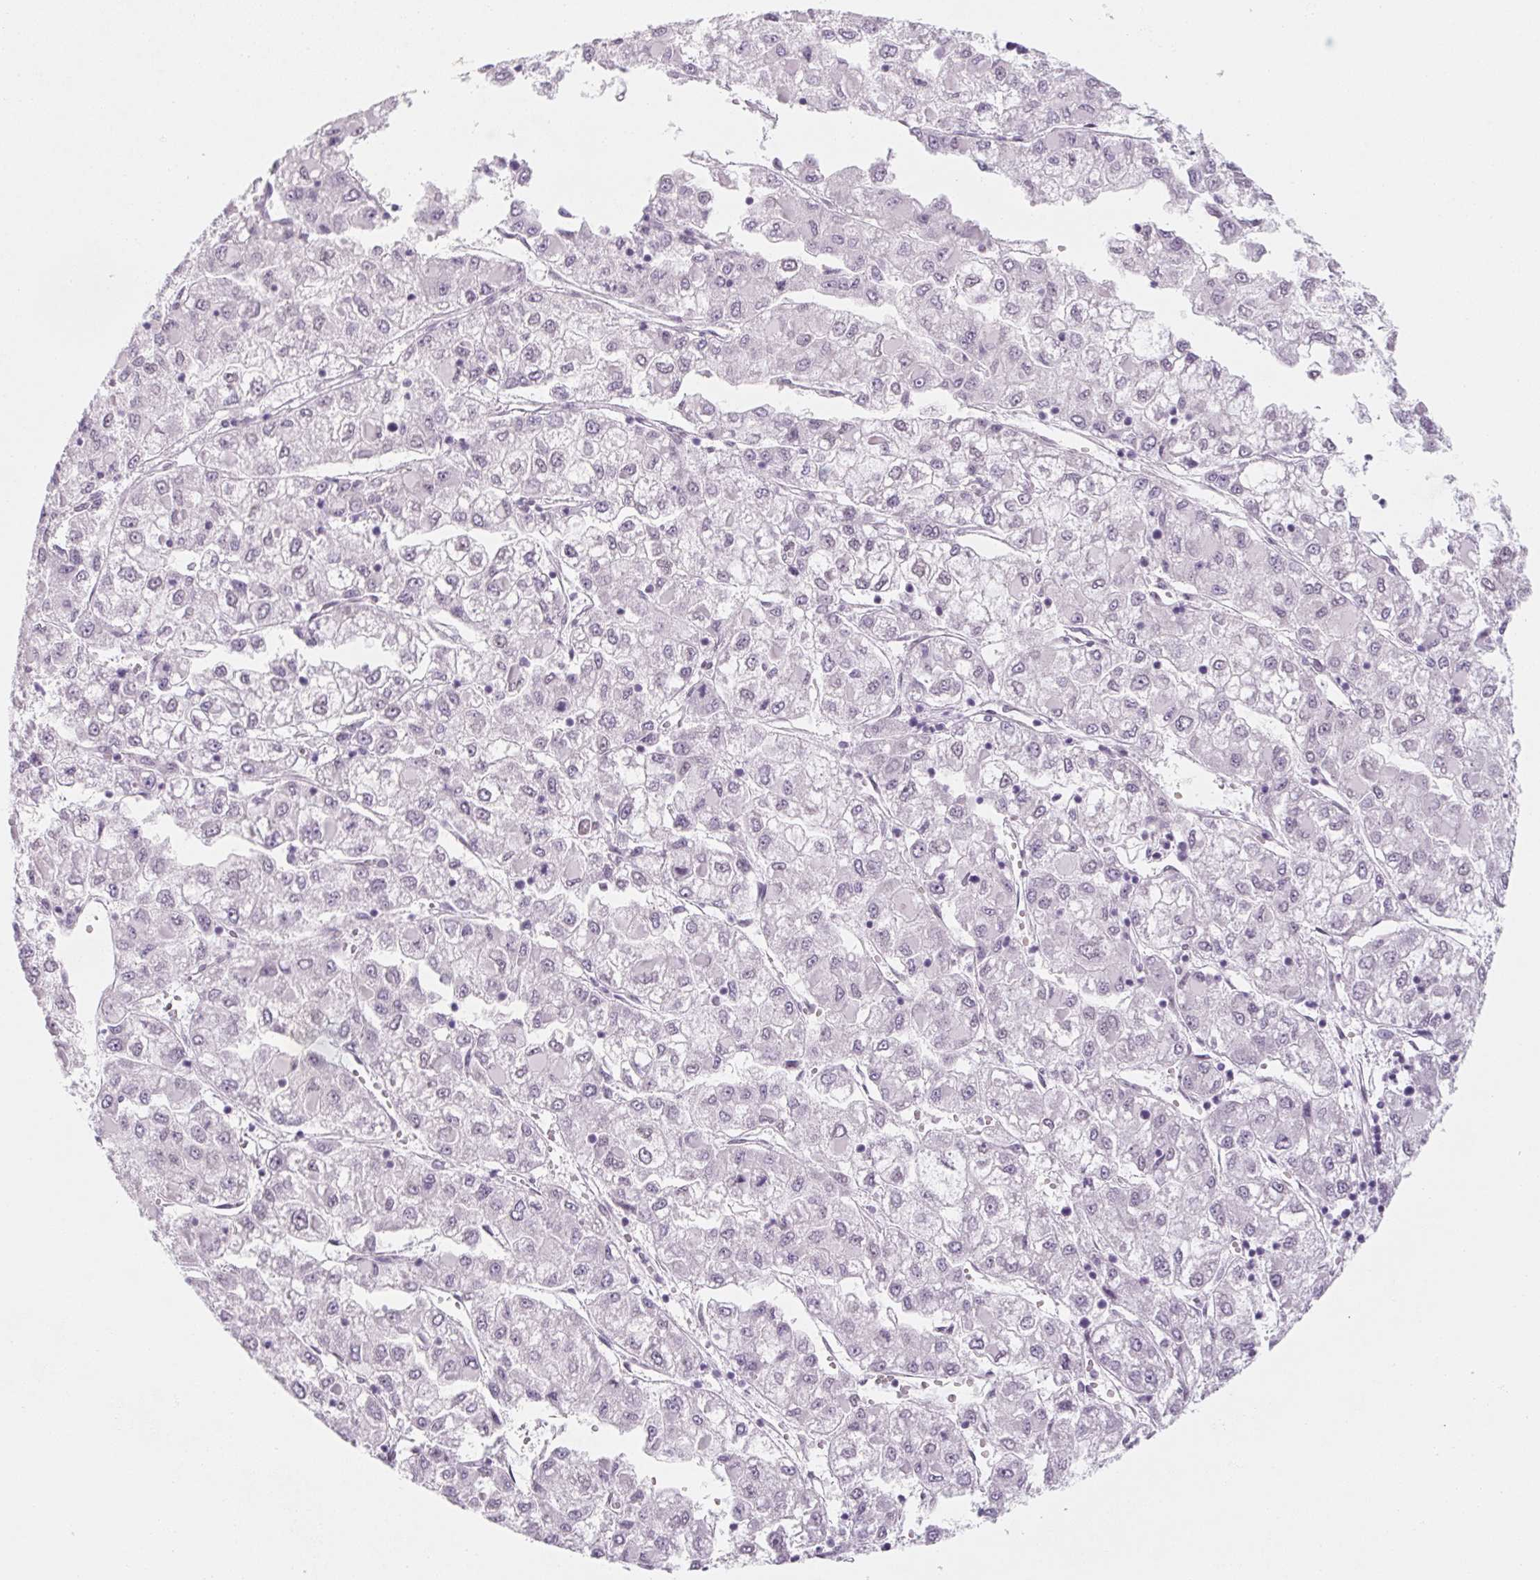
{"staining": {"intensity": "negative", "quantity": "none", "location": "none"}, "tissue": "liver cancer", "cell_type": "Tumor cells", "image_type": "cancer", "snomed": [{"axis": "morphology", "description": "Carcinoma, Hepatocellular, NOS"}, {"axis": "topography", "description": "Liver"}], "caption": "Immunohistochemistry (IHC) histopathology image of neoplastic tissue: human liver cancer (hepatocellular carcinoma) stained with DAB exhibits no significant protein staining in tumor cells. Nuclei are stained in blue.", "gene": "KCNQ2", "patient": {"sex": "male", "age": 40}}